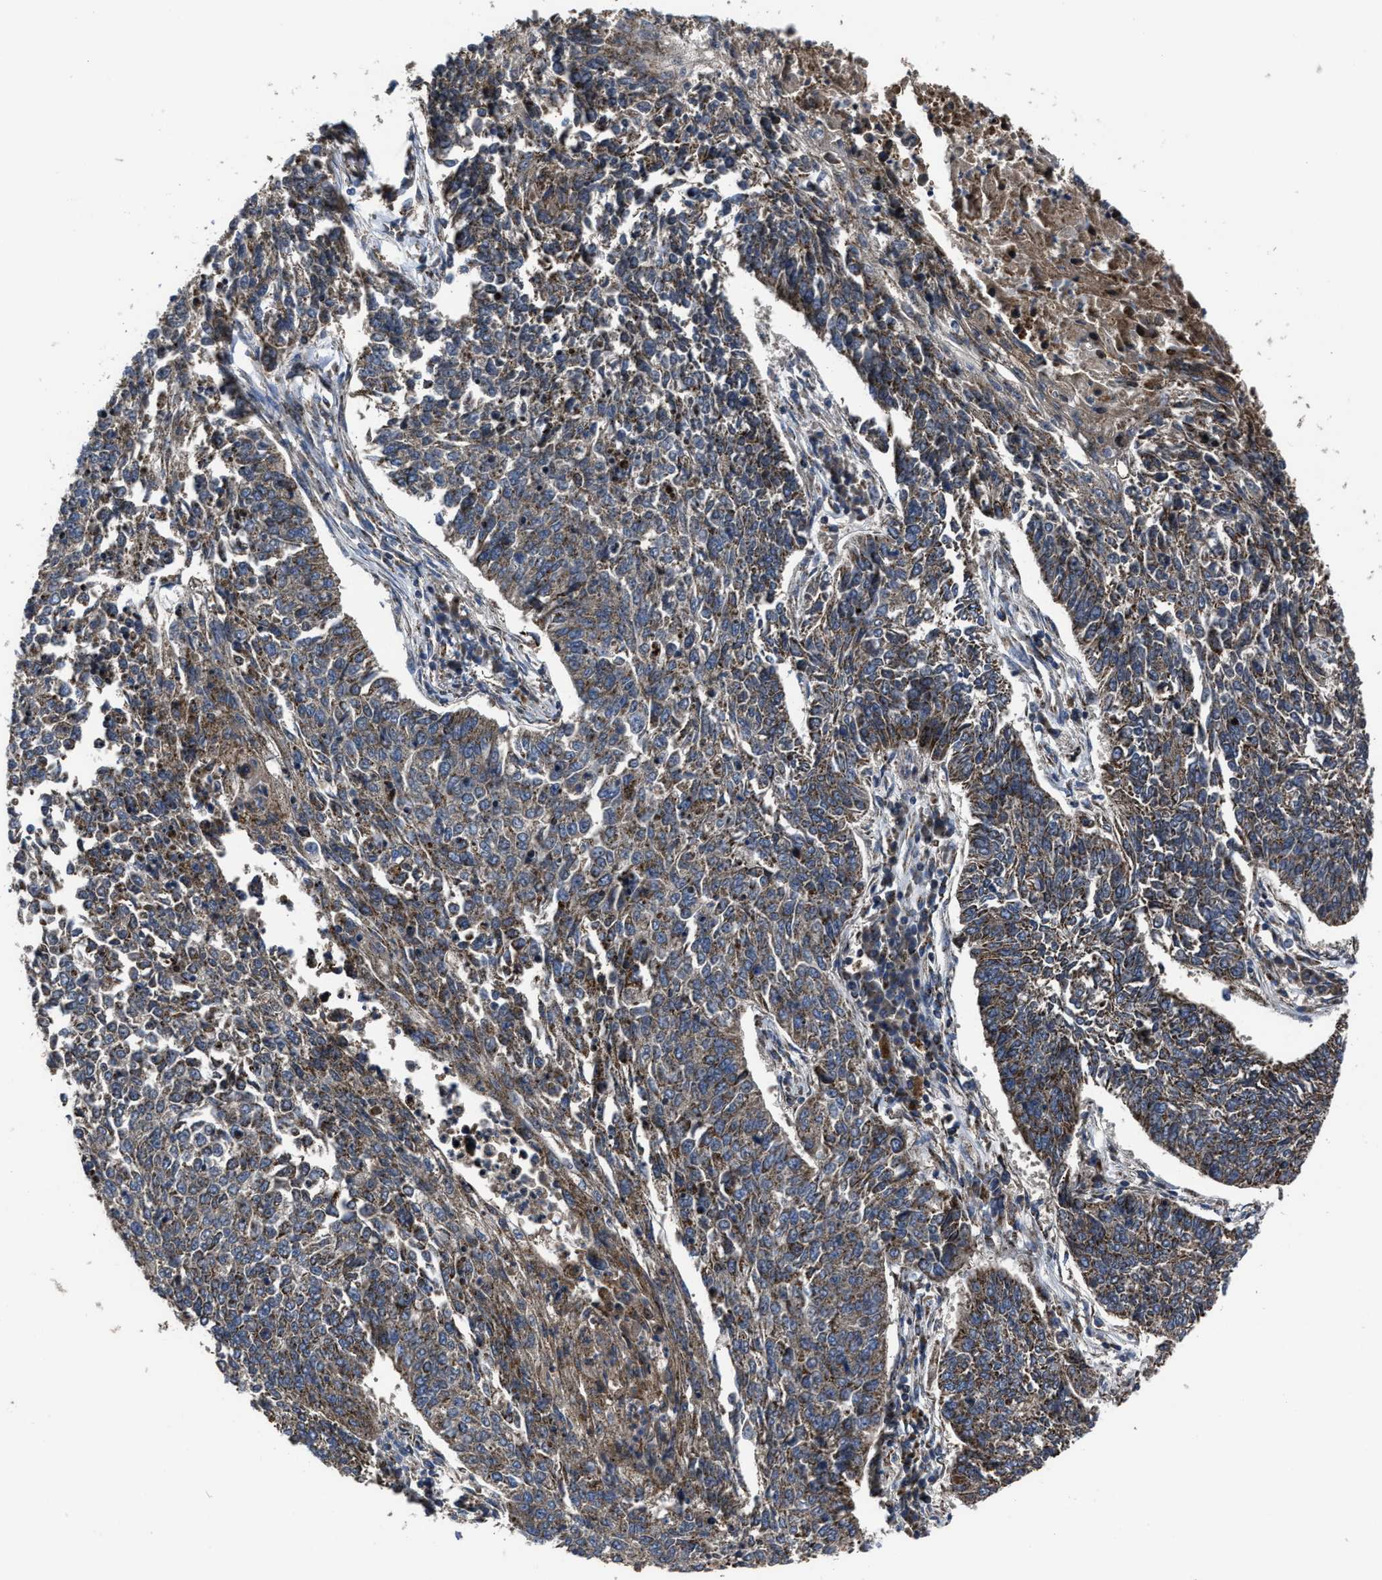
{"staining": {"intensity": "weak", "quantity": ">75%", "location": "cytoplasmic/membranous"}, "tissue": "lung cancer", "cell_type": "Tumor cells", "image_type": "cancer", "snomed": [{"axis": "morphology", "description": "Normal tissue, NOS"}, {"axis": "morphology", "description": "Squamous cell carcinoma, NOS"}, {"axis": "topography", "description": "Cartilage tissue"}, {"axis": "topography", "description": "Bronchus"}, {"axis": "topography", "description": "Lung"}], "caption": "Lung cancer (squamous cell carcinoma) stained with a brown dye demonstrates weak cytoplasmic/membranous positive positivity in about >75% of tumor cells.", "gene": "PASK", "patient": {"sex": "female", "age": 49}}